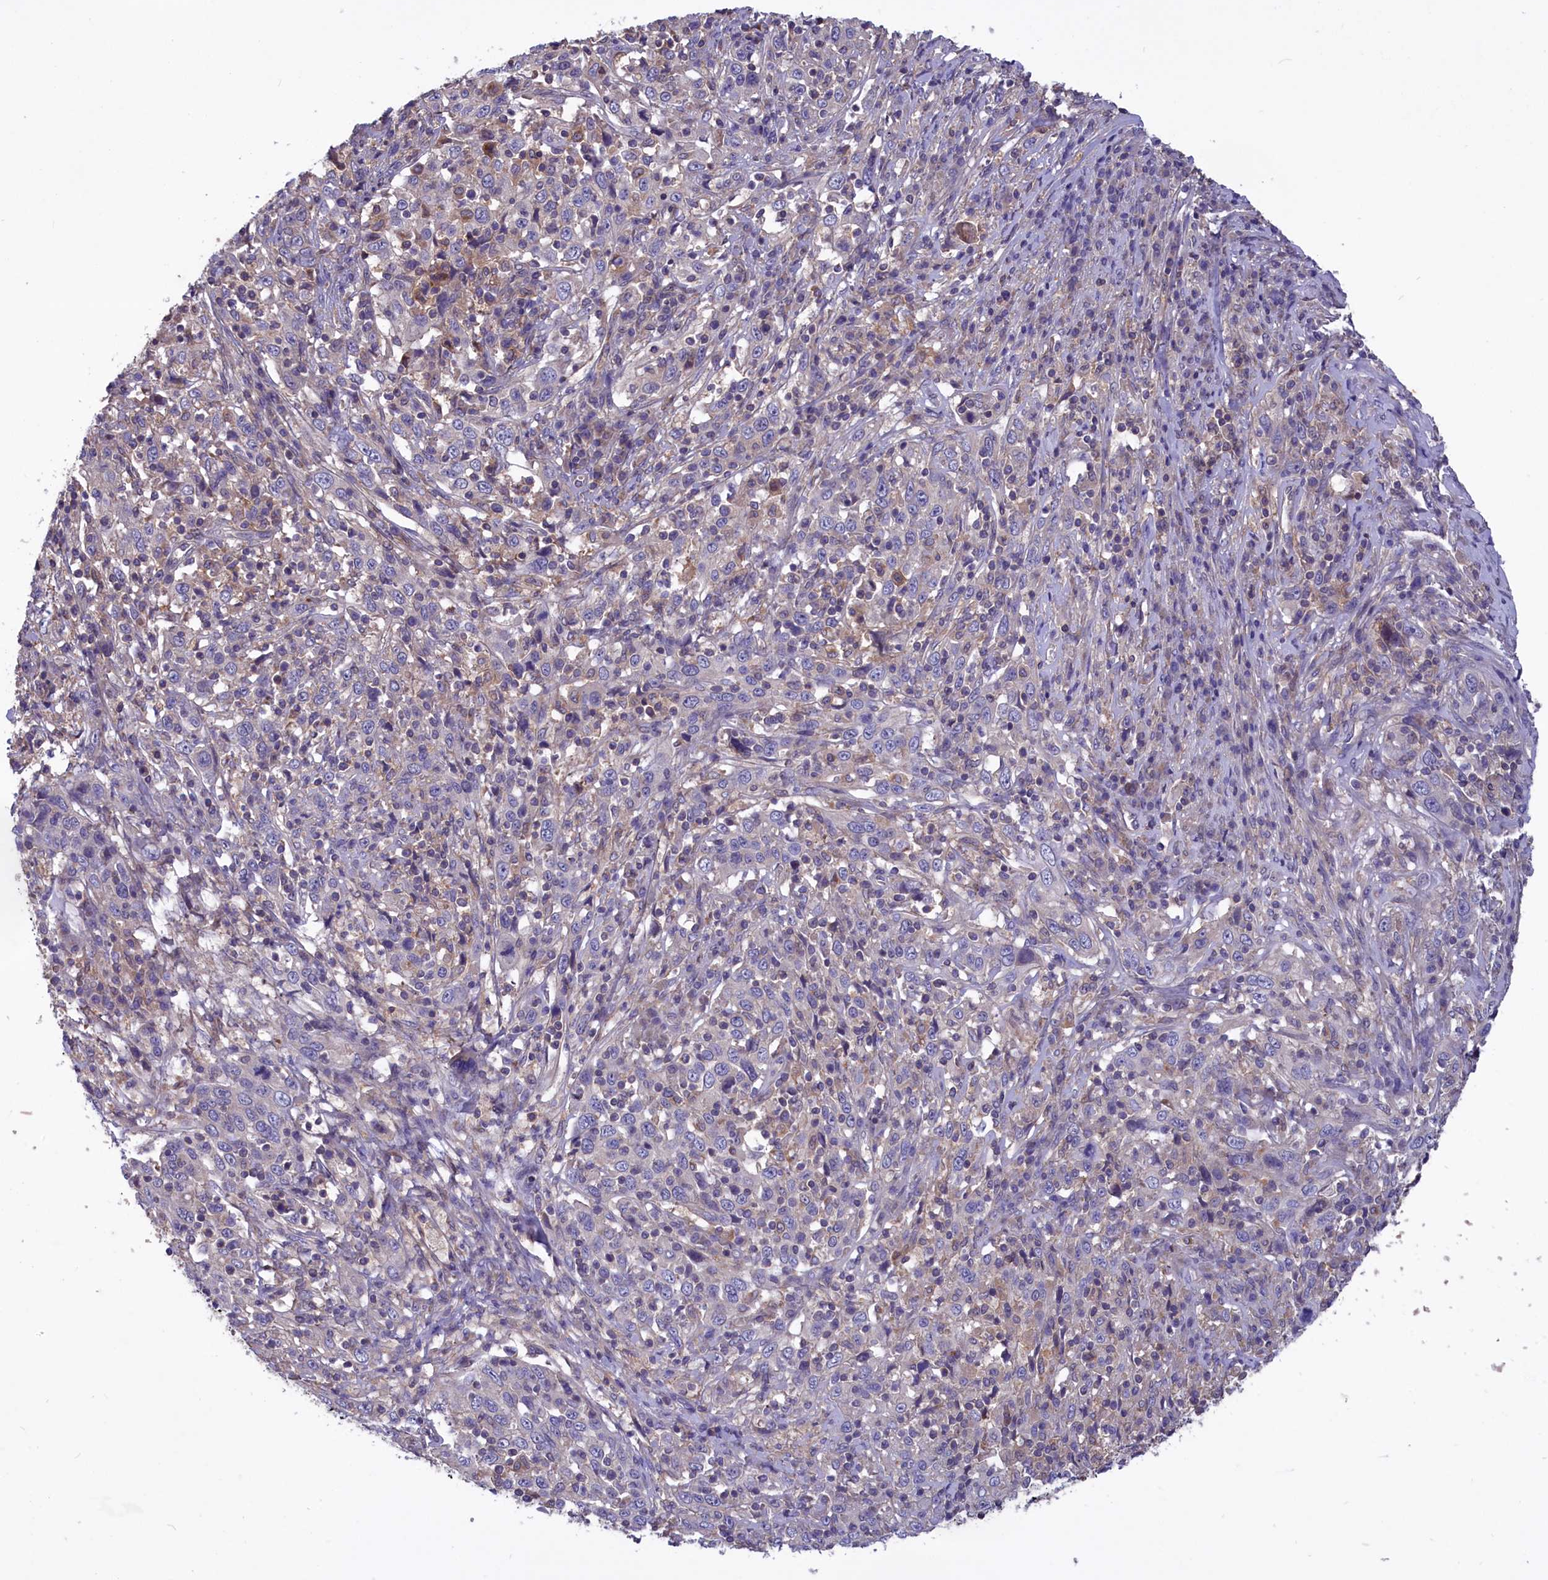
{"staining": {"intensity": "negative", "quantity": "none", "location": "none"}, "tissue": "cervical cancer", "cell_type": "Tumor cells", "image_type": "cancer", "snomed": [{"axis": "morphology", "description": "Squamous cell carcinoma, NOS"}, {"axis": "topography", "description": "Cervix"}], "caption": "DAB (3,3'-diaminobenzidine) immunohistochemical staining of human cervical cancer demonstrates no significant positivity in tumor cells.", "gene": "AMDHD2", "patient": {"sex": "female", "age": 46}}